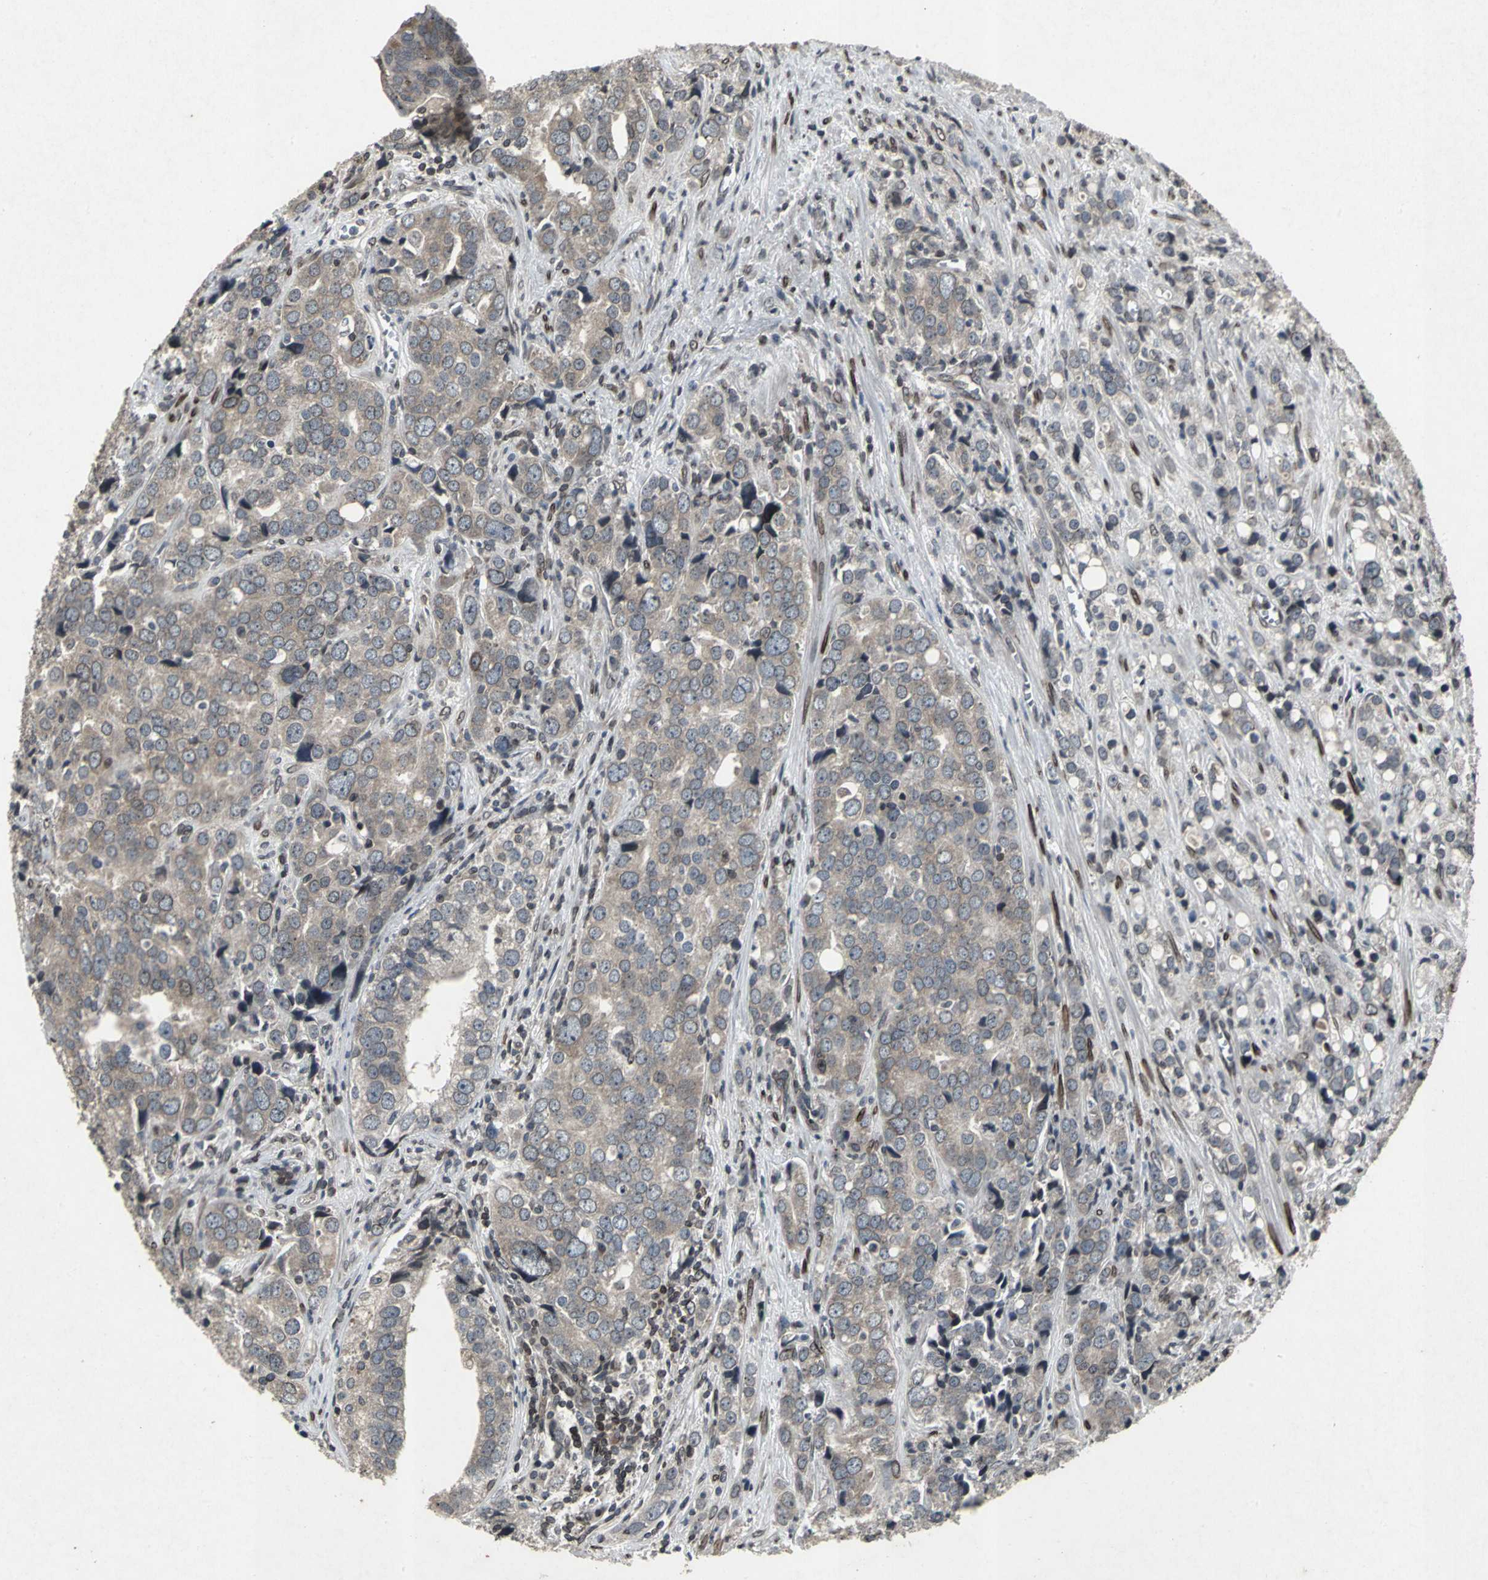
{"staining": {"intensity": "weak", "quantity": ">75%", "location": "cytoplasmic/membranous"}, "tissue": "prostate cancer", "cell_type": "Tumor cells", "image_type": "cancer", "snomed": [{"axis": "morphology", "description": "Adenocarcinoma, High grade"}, {"axis": "topography", "description": "Prostate"}], "caption": "Protein expression by IHC reveals weak cytoplasmic/membranous positivity in approximately >75% of tumor cells in high-grade adenocarcinoma (prostate).", "gene": "SH2B3", "patient": {"sex": "male", "age": 71}}